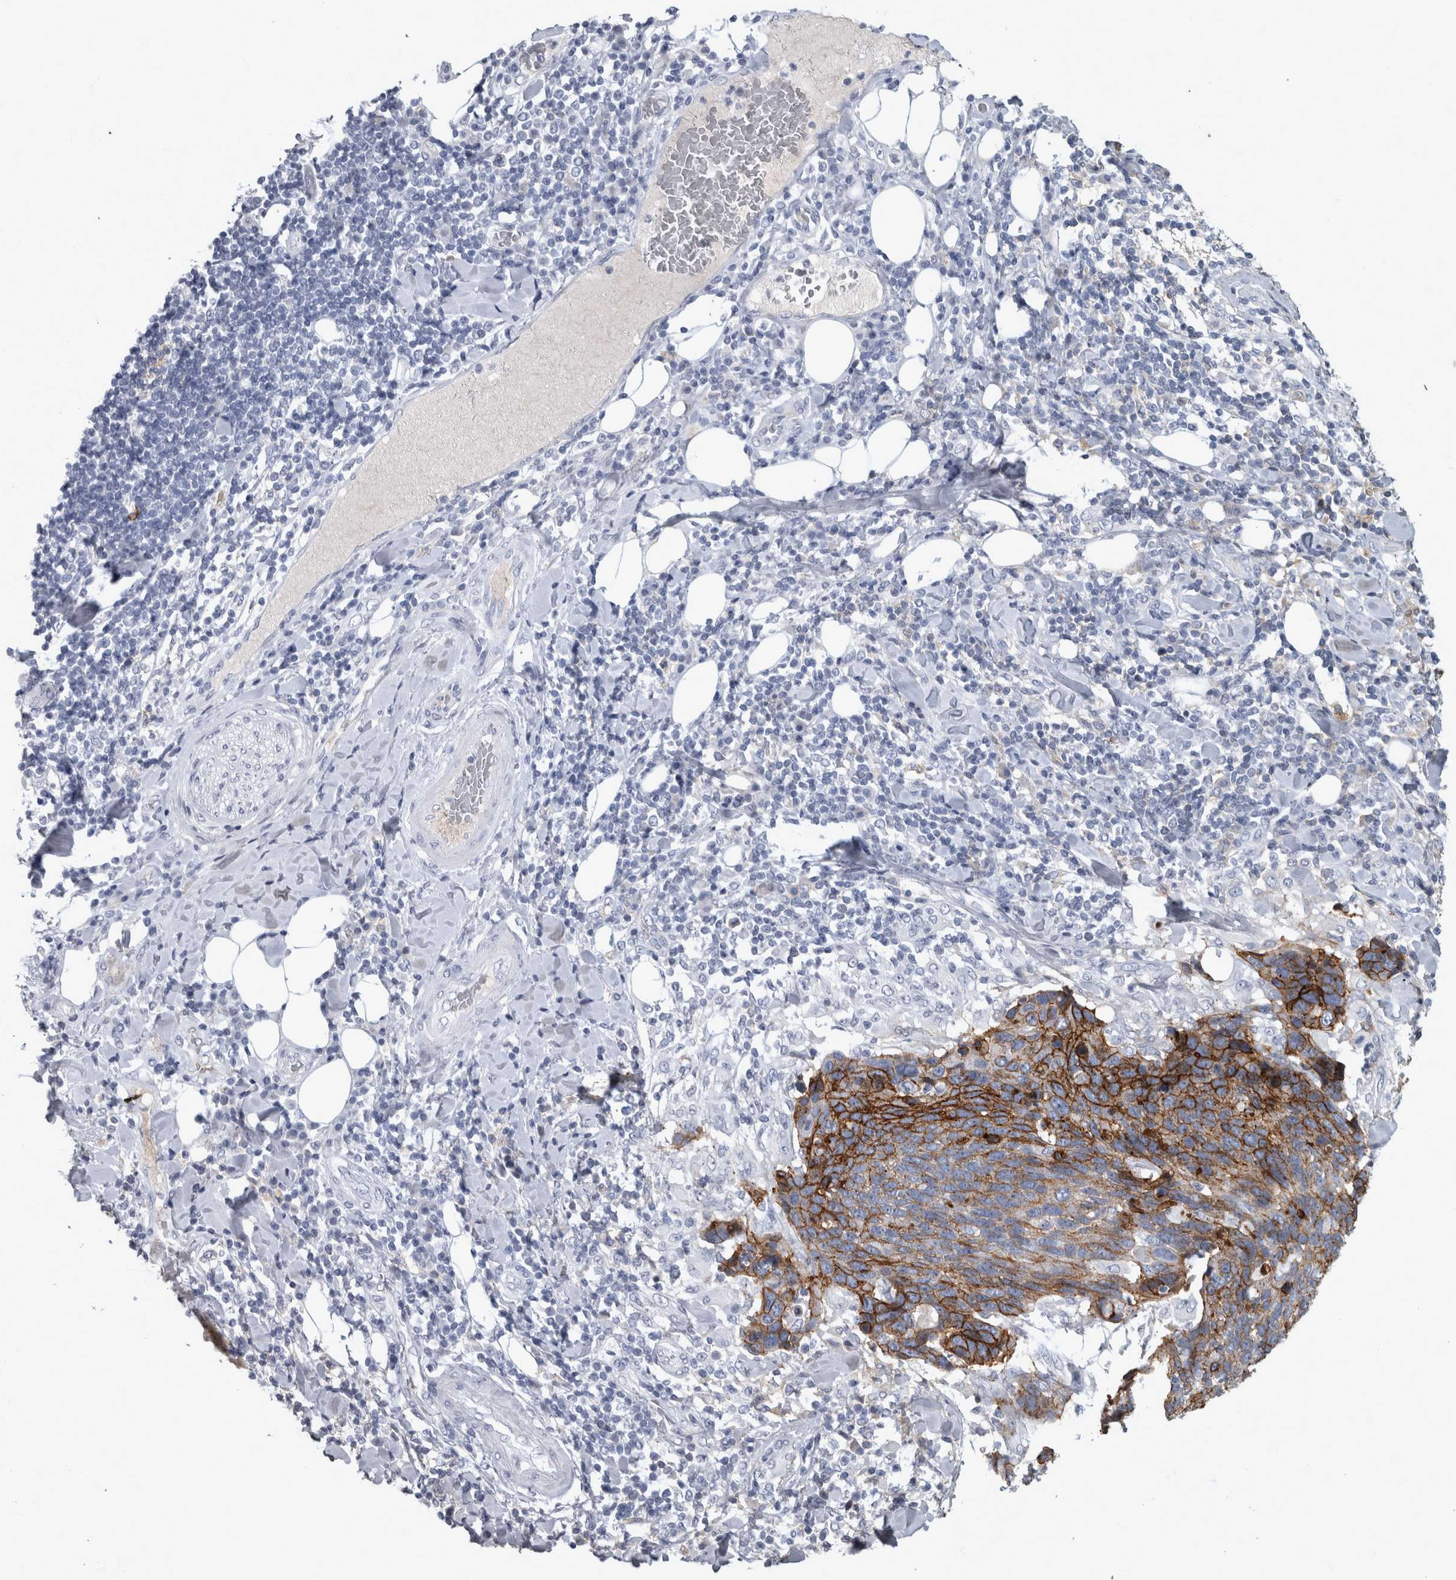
{"staining": {"intensity": "strong", "quantity": ">75%", "location": "cytoplasmic/membranous"}, "tissue": "lung cancer", "cell_type": "Tumor cells", "image_type": "cancer", "snomed": [{"axis": "morphology", "description": "Squamous cell carcinoma, NOS"}, {"axis": "topography", "description": "Lung"}], "caption": "Protein staining reveals strong cytoplasmic/membranous staining in approximately >75% of tumor cells in lung cancer (squamous cell carcinoma).", "gene": "DSG2", "patient": {"sex": "male", "age": 66}}